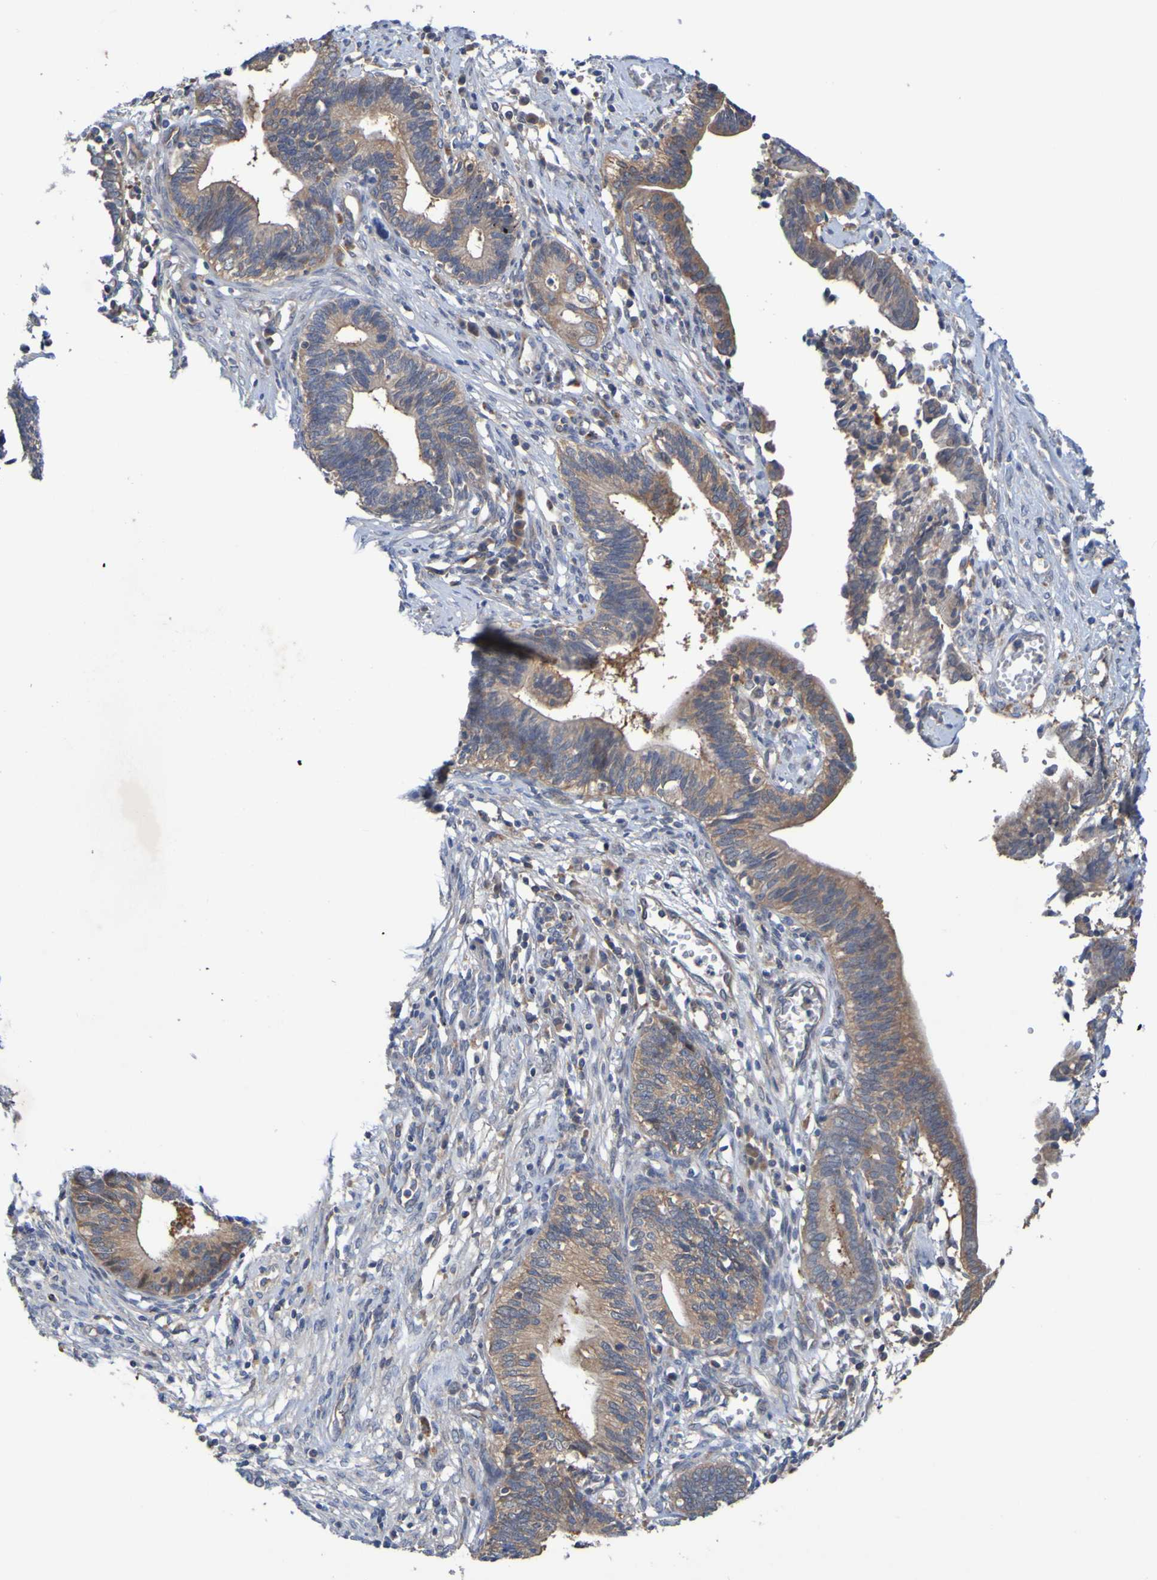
{"staining": {"intensity": "moderate", "quantity": ">75%", "location": "cytoplasmic/membranous"}, "tissue": "cervical cancer", "cell_type": "Tumor cells", "image_type": "cancer", "snomed": [{"axis": "morphology", "description": "Adenocarcinoma, NOS"}, {"axis": "topography", "description": "Cervix"}], "caption": "Protein staining demonstrates moderate cytoplasmic/membranous staining in approximately >75% of tumor cells in cervical adenocarcinoma. Immunohistochemistry stains the protein in brown and the nuclei are stained blue.", "gene": "SDK1", "patient": {"sex": "female", "age": 44}}